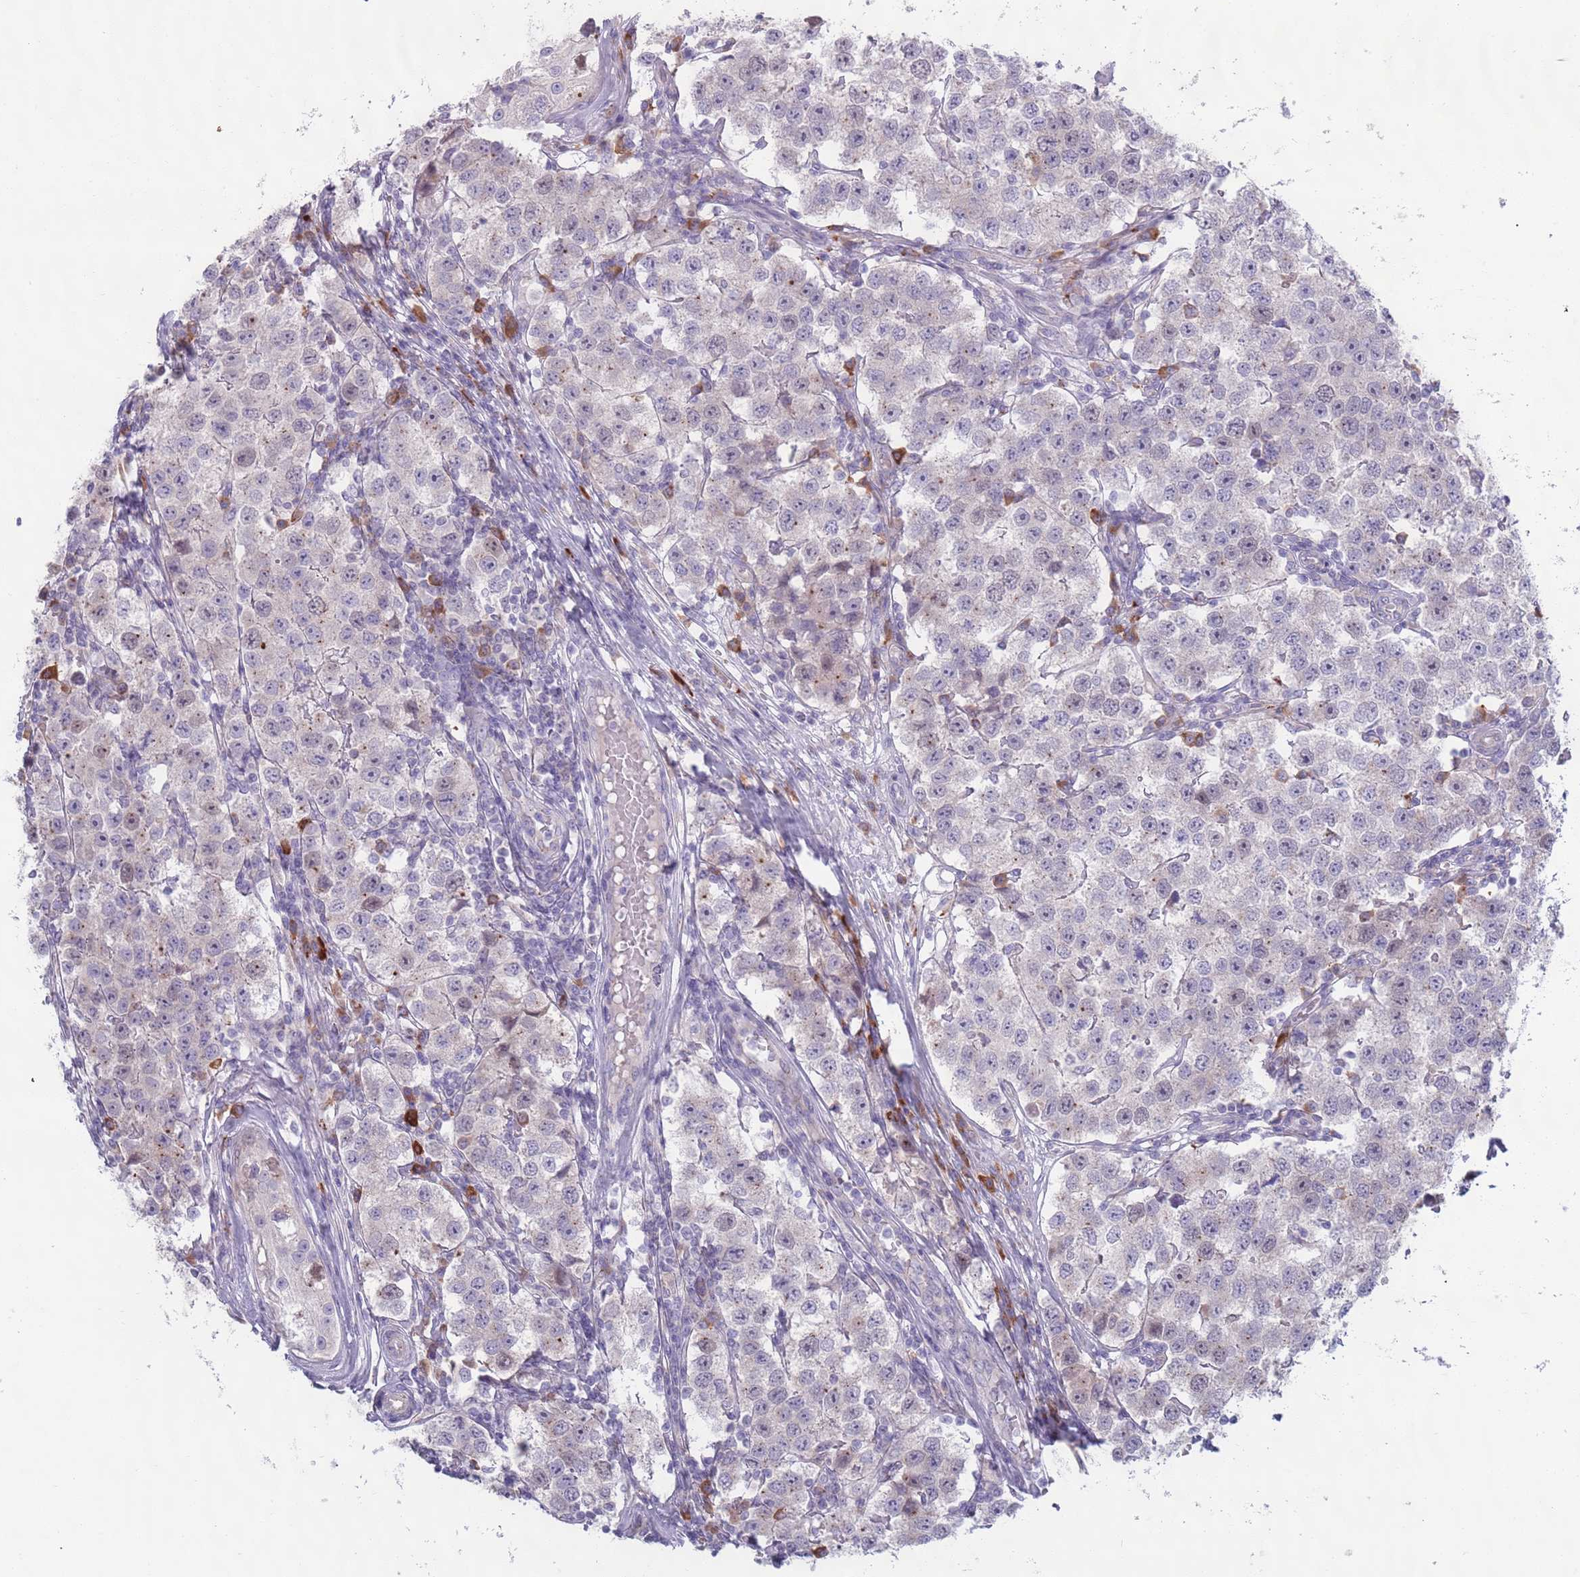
{"staining": {"intensity": "negative", "quantity": "none", "location": "none"}, "tissue": "testis cancer", "cell_type": "Tumor cells", "image_type": "cancer", "snomed": [{"axis": "morphology", "description": "Seminoma, NOS"}, {"axis": "topography", "description": "Testis"}], "caption": "Immunohistochemistry photomicrograph of testis seminoma stained for a protein (brown), which exhibits no positivity in tumor cells.", "gene": "LTB", "patient": {"sex": "male", "age": 34}}